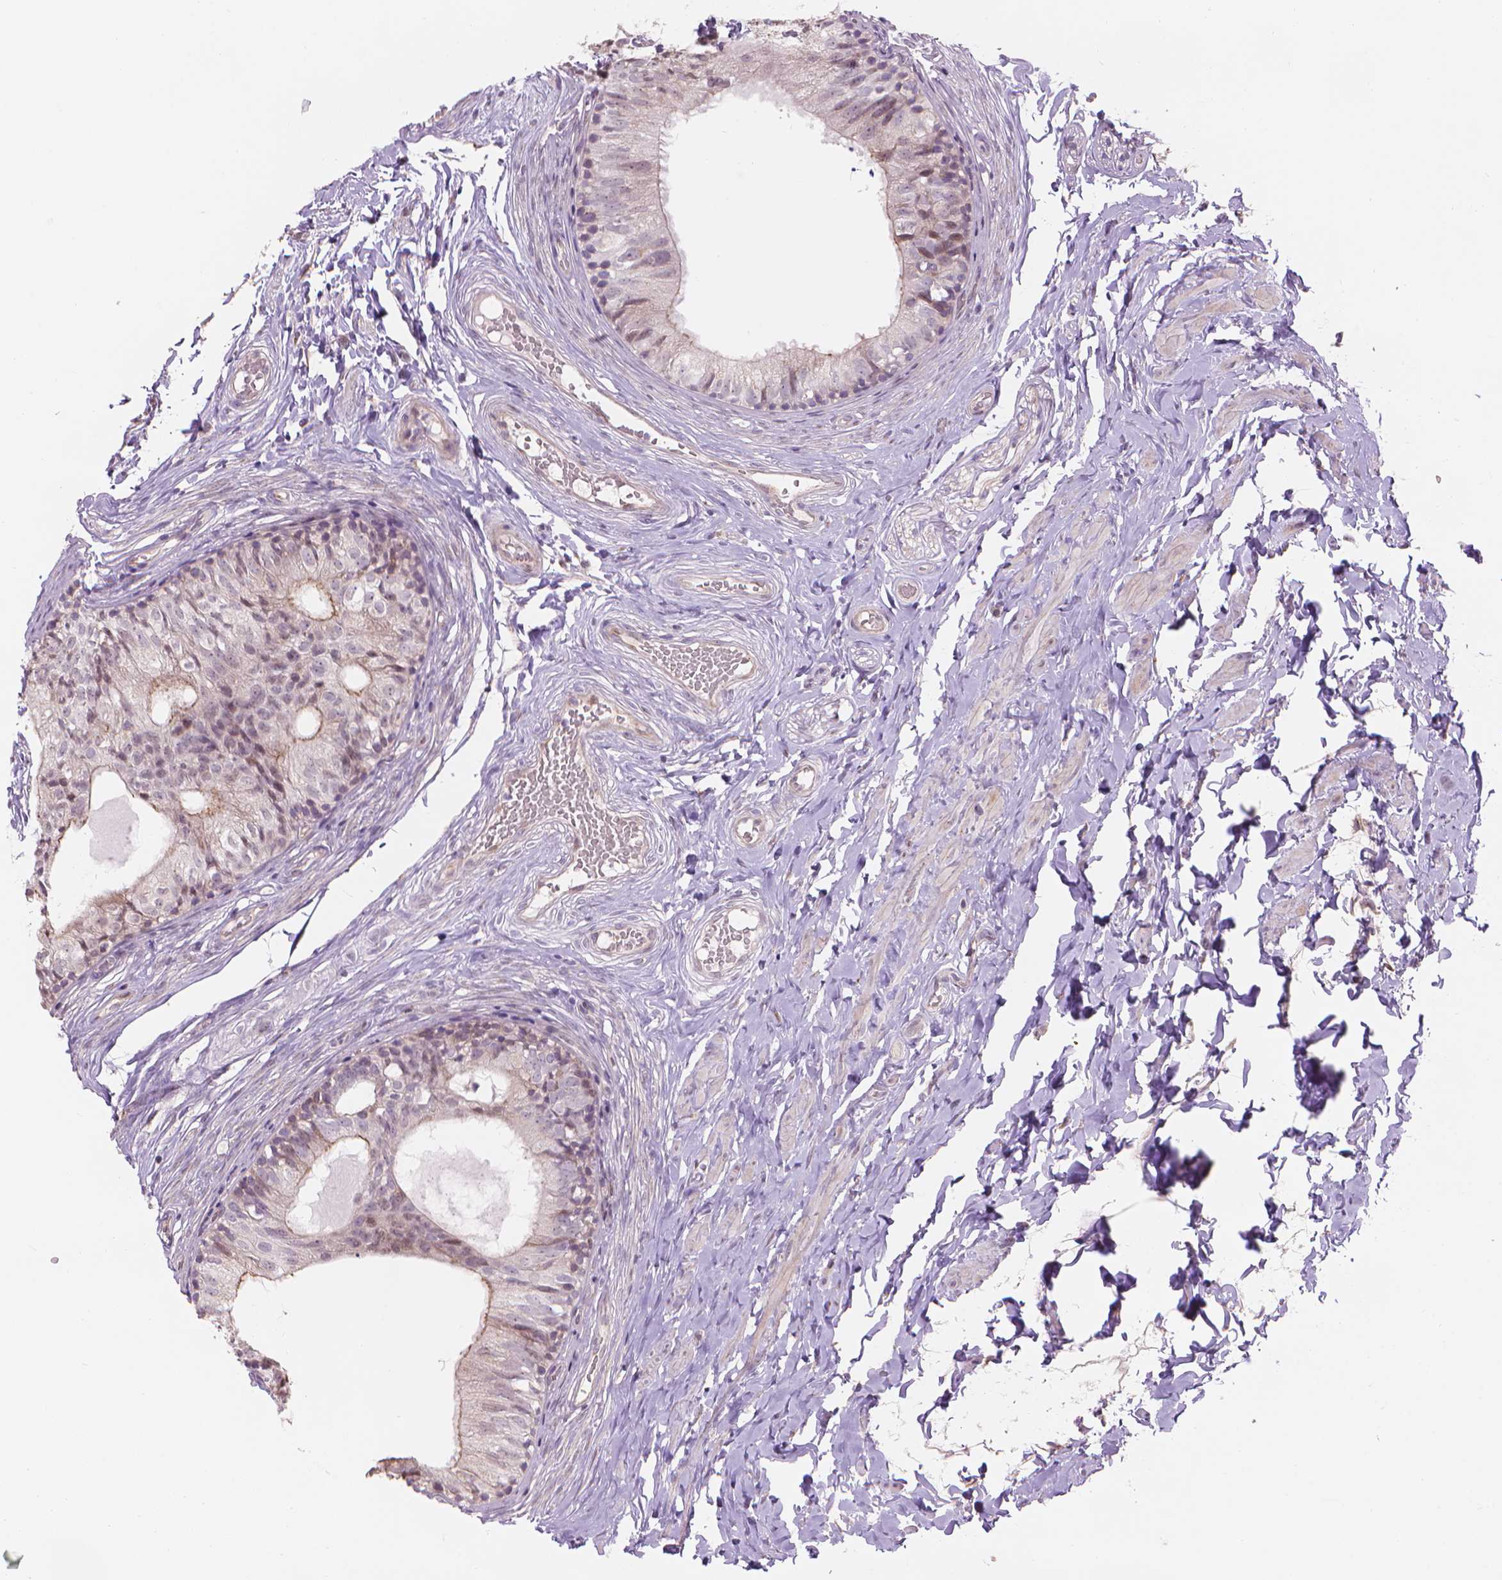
{"staining": {"intensity": "negative", "quantity": "none", "location": "none"}, "tissue": "epididymis", "cell_type": "Glandular cells", "image_type": "normal", "snomed": [{"axis": "morphology", "description": "Normal tissue, NOS"}, {"axis": "topography", "description": "Epididymis"}], "caption": "Immunohistochemical staining of normal epididymis displays no significant positivity in glandular cells. (Brightfield microscopy of DAB IHC at high magnification).", "gene": "IFFO1", "patient": {"sex": "male", "age": 29}}